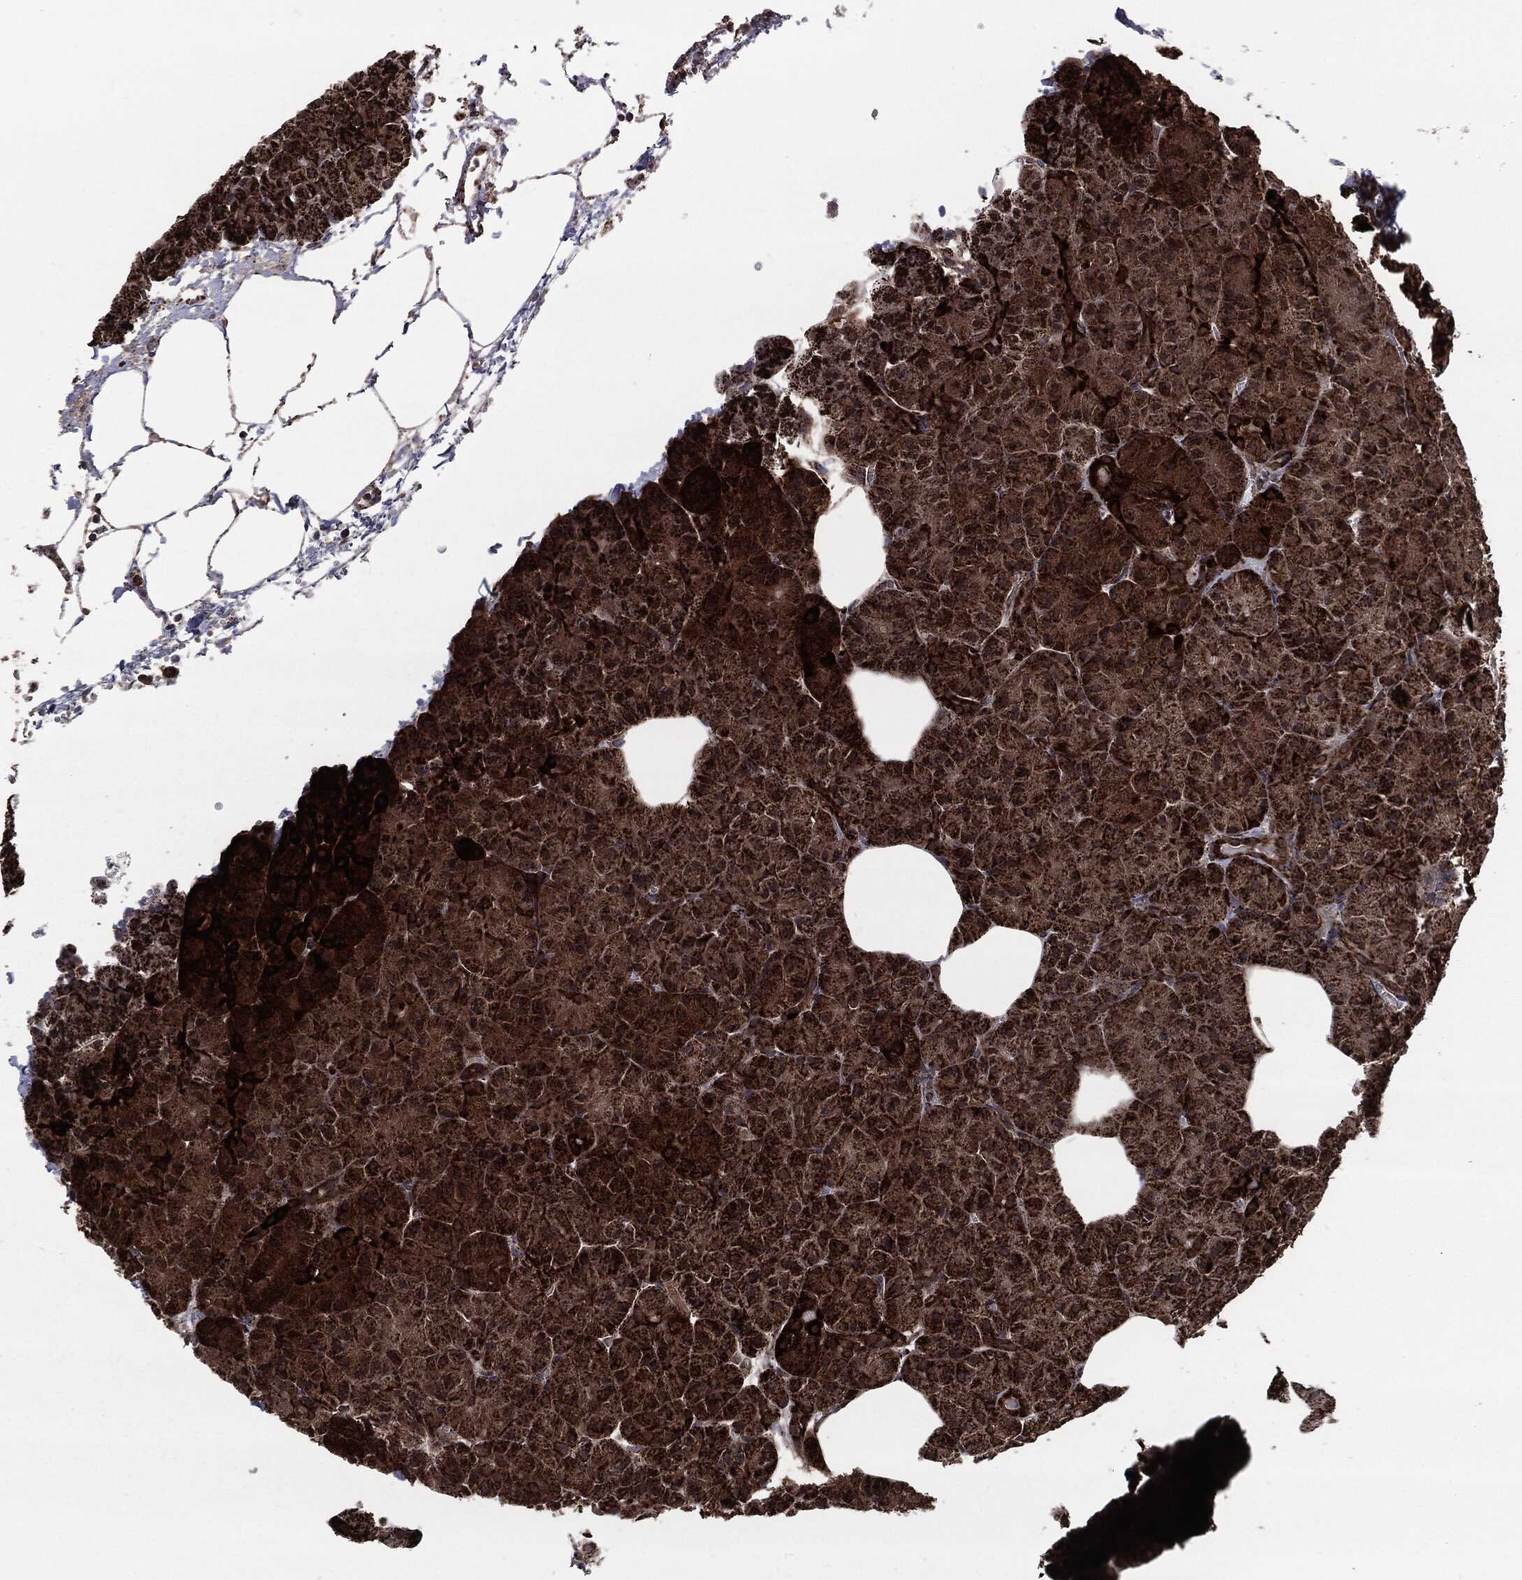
{"staining": {"intensity": "strong", "quantity": ">75%", "location": "cytoplasmic/membranous"}, "tissue": "pancreas", "cell_type": "Exocrine glandular cells", "image_type": "normal", "snomed": [{"axis": "morphology", "description": "Normal tissue, NOS"}, {"axis": "topography", "description": "Pancreas"}], "caption": "Human pancreas stained with a brown dye shows strong cytoplasmic/membranous positive expression in approximately >75% of exocrine glandular cells.", "gene": "FH", "patient": {"sex": "male", "age": 61}}